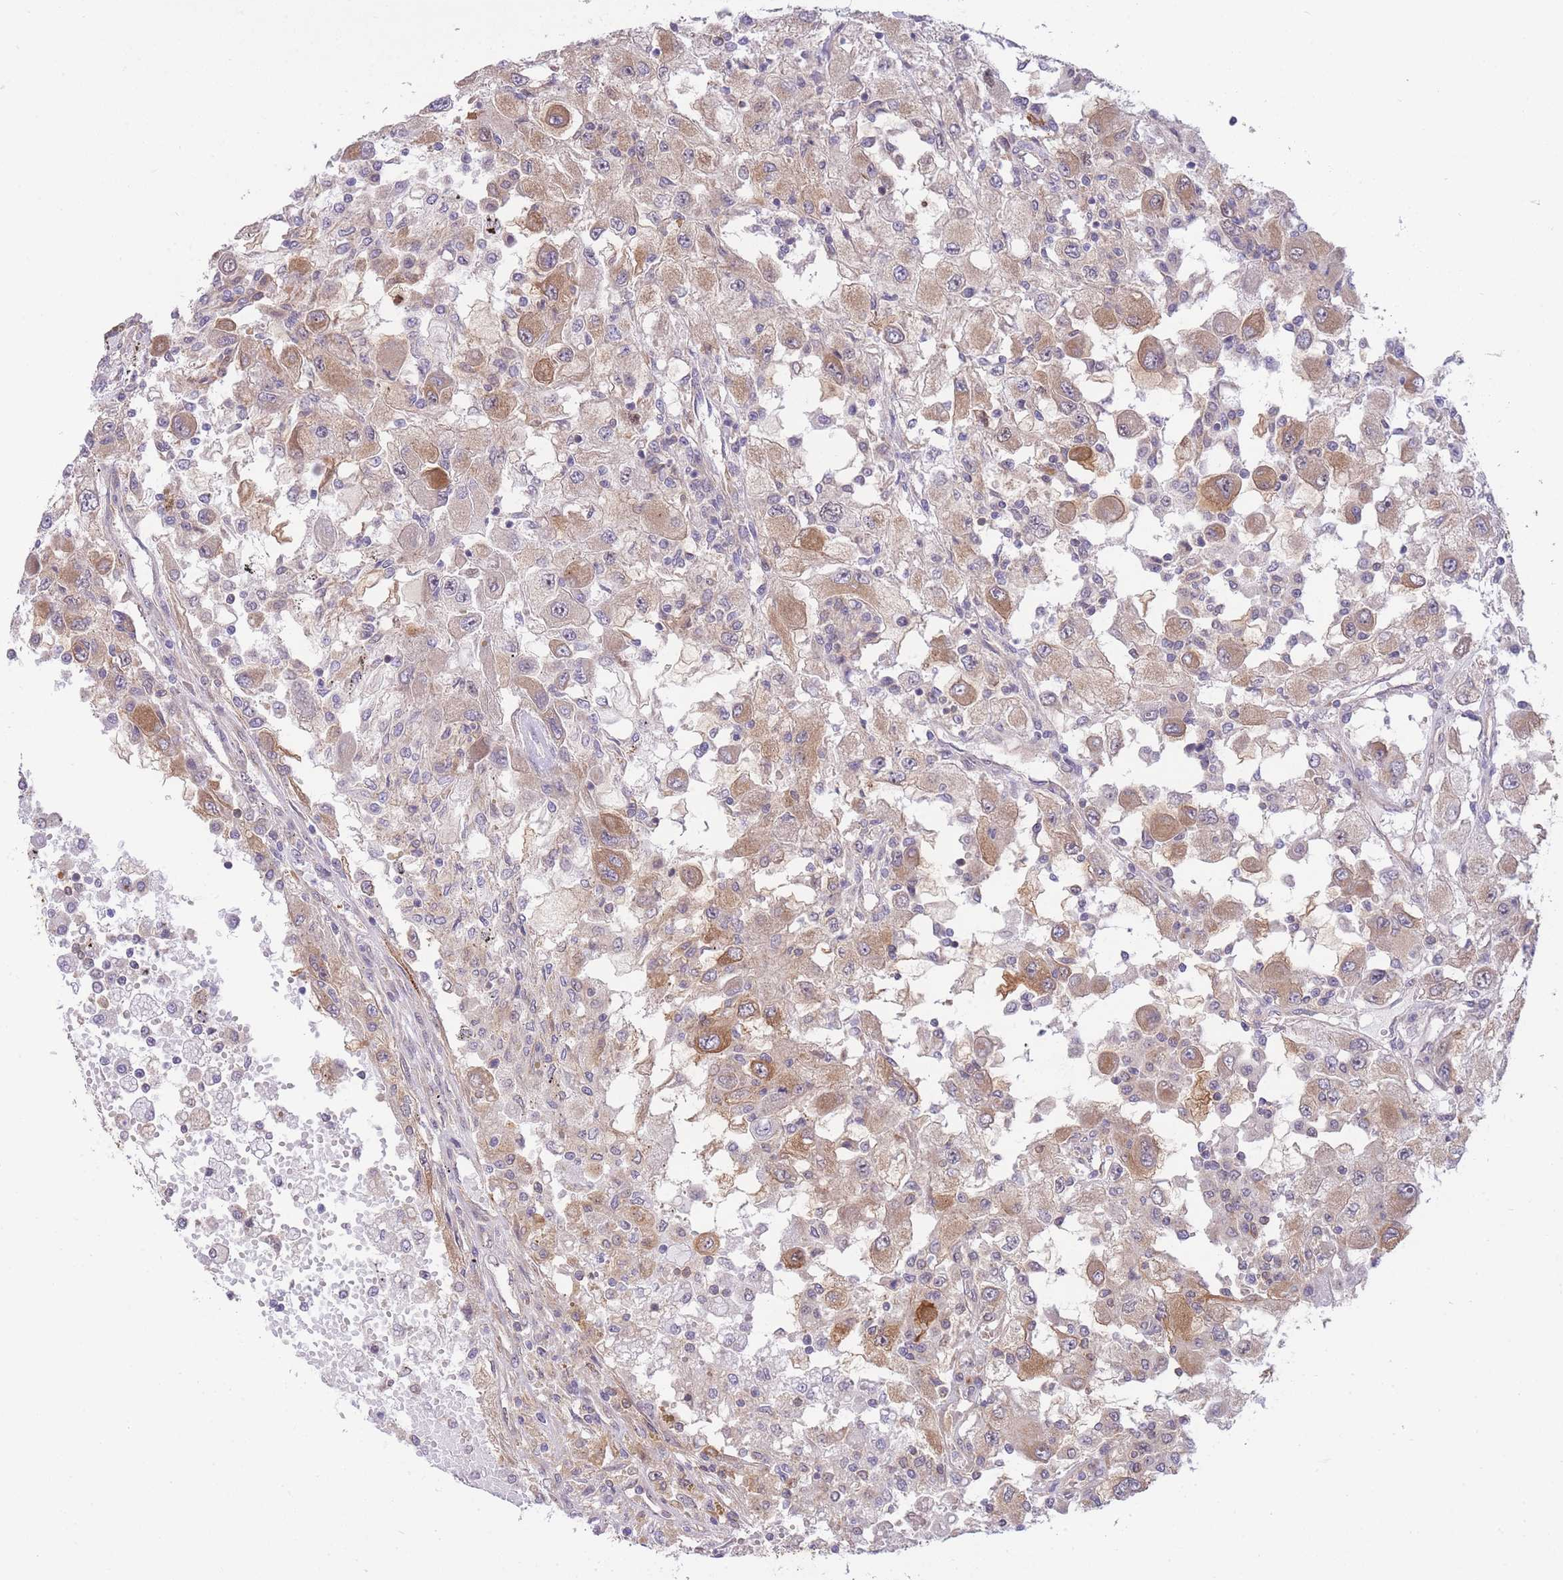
{"staining": {"intensity": "moderate", "quantity": ">75%", "location": "cytoplasmic/membranous"}, "tissue": "renal cancer", "cell_type": "Tumor cells", "image_type": "cancer", "snomed": [{"axis": "morphology", "description": "Adenocarcinoma, NOS"}, {"axis": "topography", "description": "Kidney"}], "caption": "The image demonstrates staining of adenocarcinoma (renal), revealing moderate cytoplasmic/membranous protein positivity (brown color) within tumor cells.", "gene": "EXOSC8", "patient": {"sex": "female", "age": 67}}